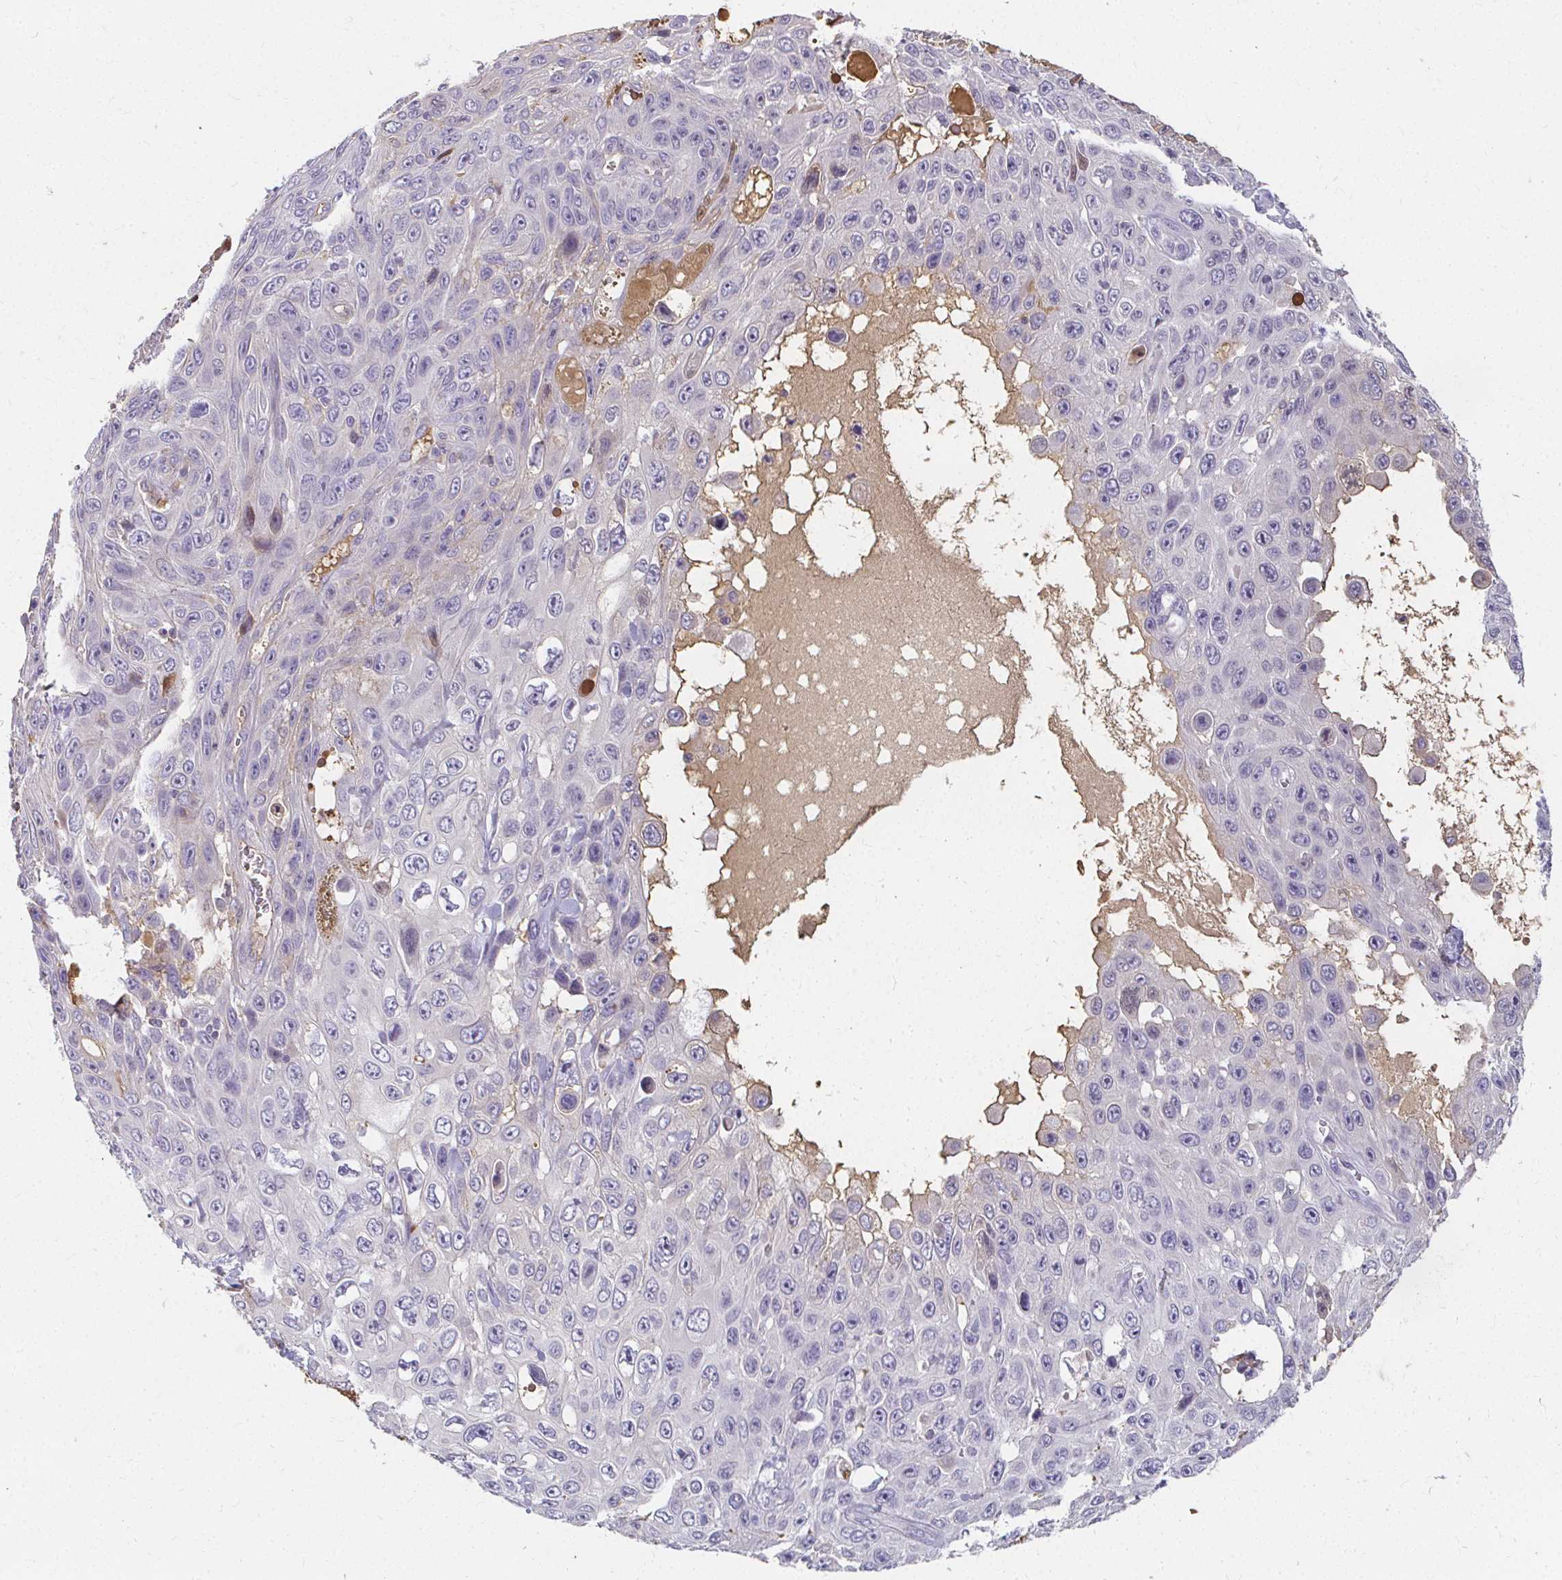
{"staining": {"intensity": "negative", "quantity": "none", "location": "none"}, "tissue": "skin cancer", "cell_type": "Tumor cells", "image_type": "cancer", "snomed": [{"axis": "morphology", "description": "Squamous cell carcinoma, NOS"}, {"axis": "topography", "description": "Skin"}], "caption": "A photomicrograph of human skin squamous cell carcinoma is negative for staining in tumor cells.", "gene": "LOXL4", "patient": {"sex": "male", "age": 82}}